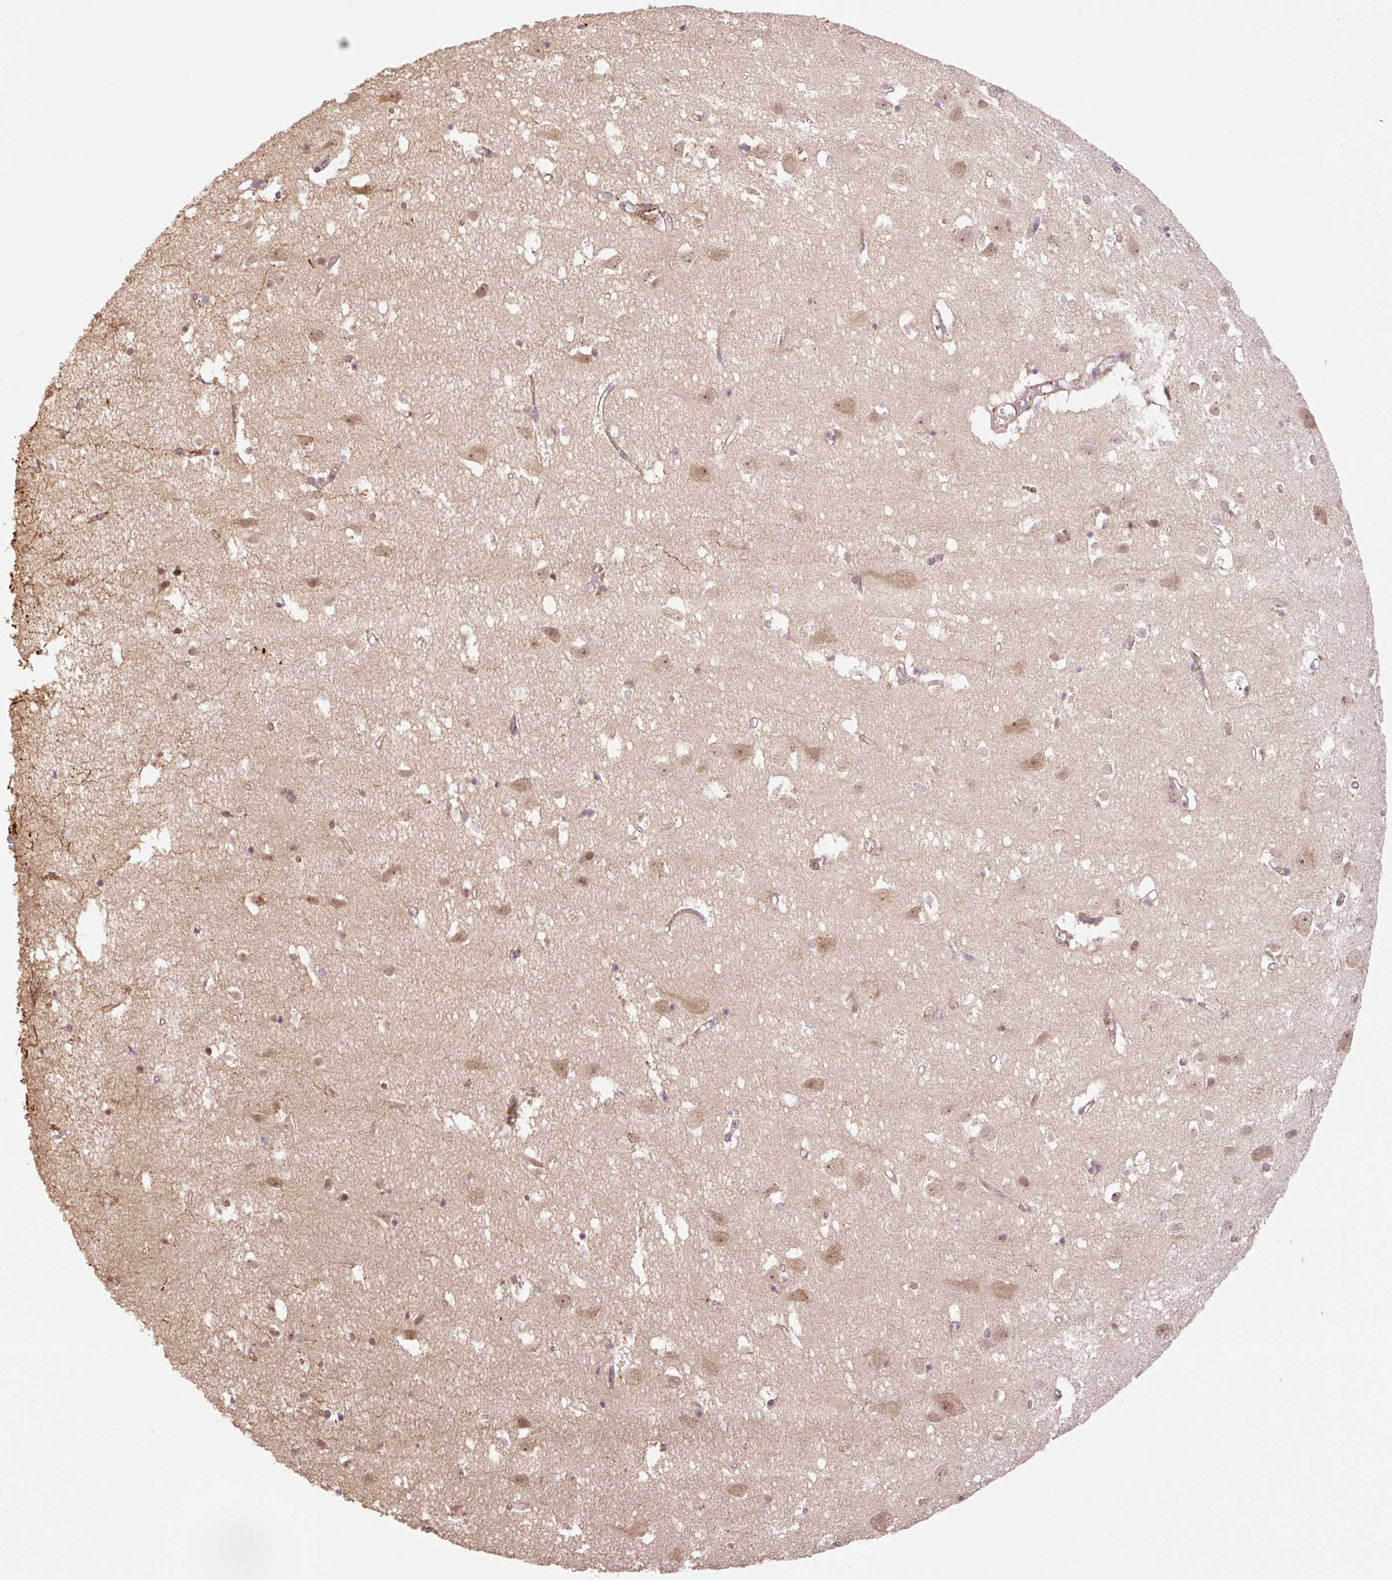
{"staining": {"intensity": "weak", "quantity": ">75%", "location": "cytoplasmic/membranous"}, "tissue": "cerebral cortex", "cell_type": "Endothelial cells", "image_type": "normal", "snomed": [{"axis": "morphology", "description": "Normal tissue, NOS"}, {"axis": "topography", "description": "Cerebral cortex"}], "caption": "A low amount of weak cytoplasmic/membranous staining is present in about >75% of endothelial cells in unremarkable cerebral cortex.", "gene": "YJU2B", "patient": {"sex": "male", "age": 70}}